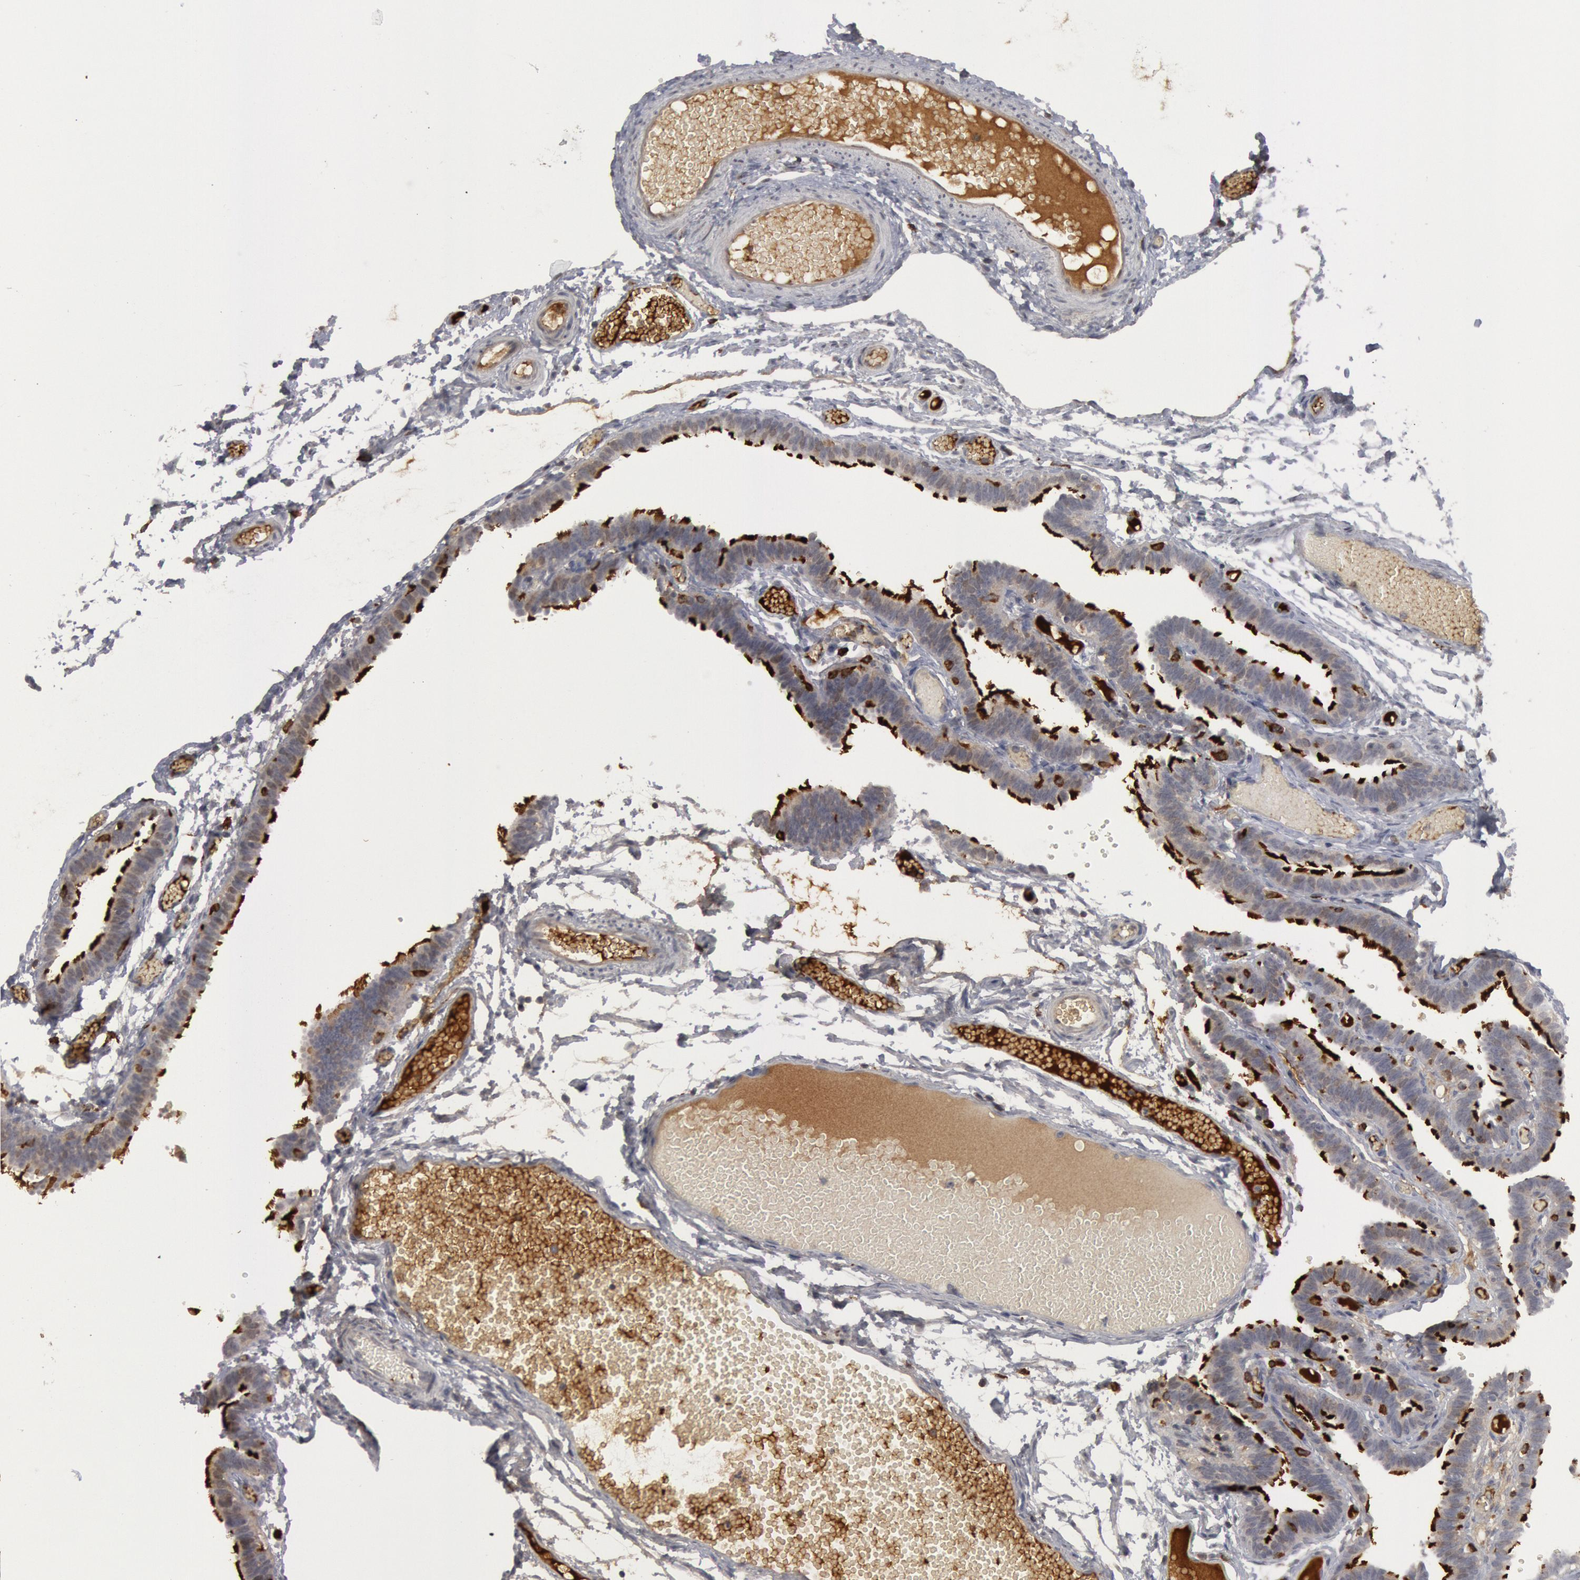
{"staining": {"intensity": "moderate", "quantity": ">75%", "location": "cytoplasmic/membranous"}, "tissue": "fallopian tube", "cell_type": "Glandular cells", "image_type": "normal", "snomed": [{"axis": "morphology", "description": "Normal tissue, NOS"}, {"axis": "topography", "description": "Fallopian tube"}], "caption": "Moderate cytoplasmic/membranous positivity is present in approximately >75% of glandular cells in benign fallopian tube. The protein is shown in brown color, while the nuclei are stained blue.", "gene": "C1QC", "patient": {"sex": "female", "age": 29}}